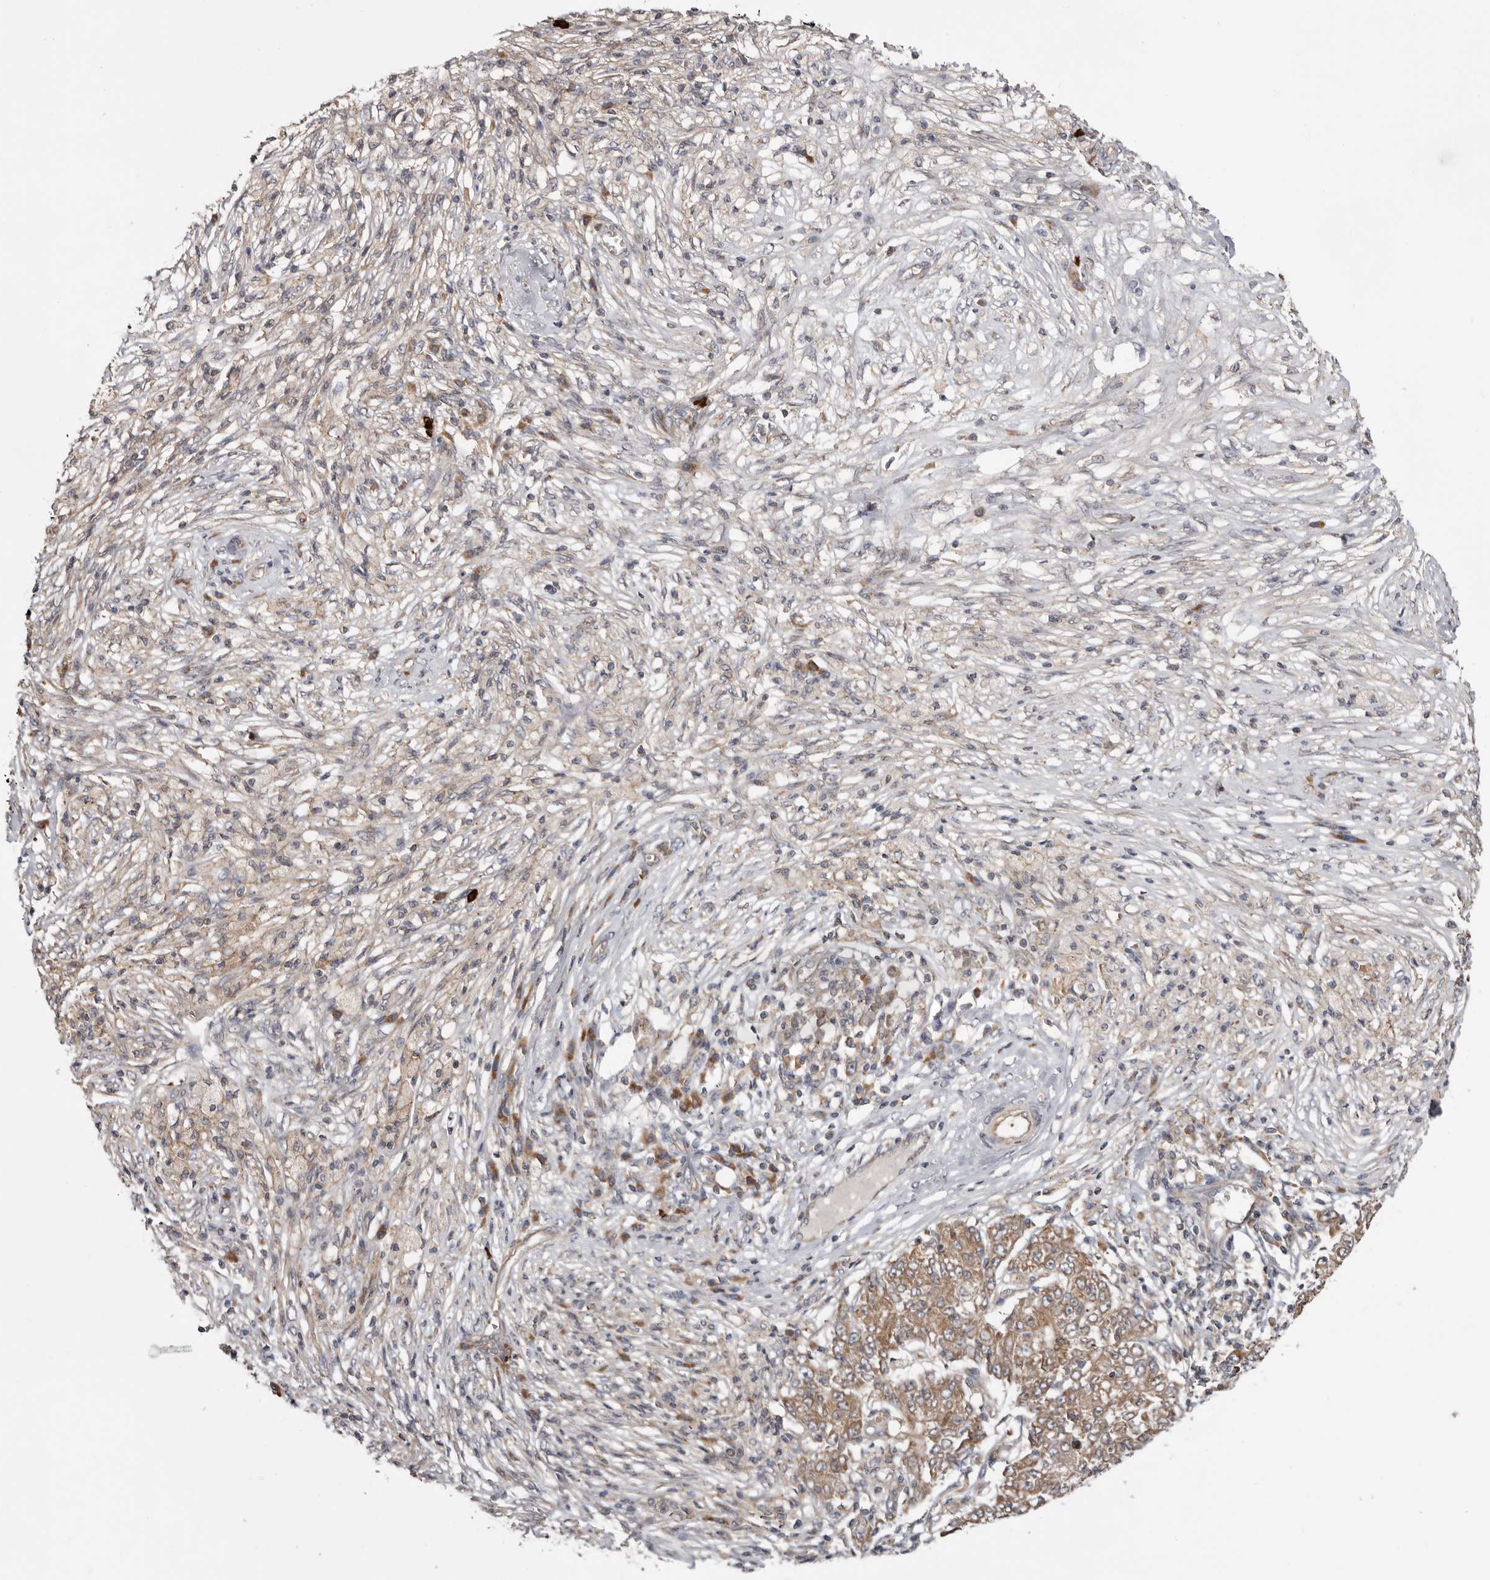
{"staining": {"intensity": "moderate", "quantity": ">75%", "location": "cytoplasmic/membranous"}, "tissue": "ovarian cancer", "cell_type": "Tumor cells", "image_type": "cancer", "snomed": [{"axis": "morphology", "description": "Carcinoma, endometroid"}, {"axis": "topography", "description": "Ovary"}], "caption": "IHC histopathology image of neoplastic tissue: ovarian cancer (endometroid carcinoma) stained using IHC reveals medium levels of moderate protein expression localized specifically in the cytoplasmic/membranous of tumor cells, appearing as a cytoplasmic/membranous brown color.", "gene": "TMUB1", "patient": {"sex": "female", "age": 42}}